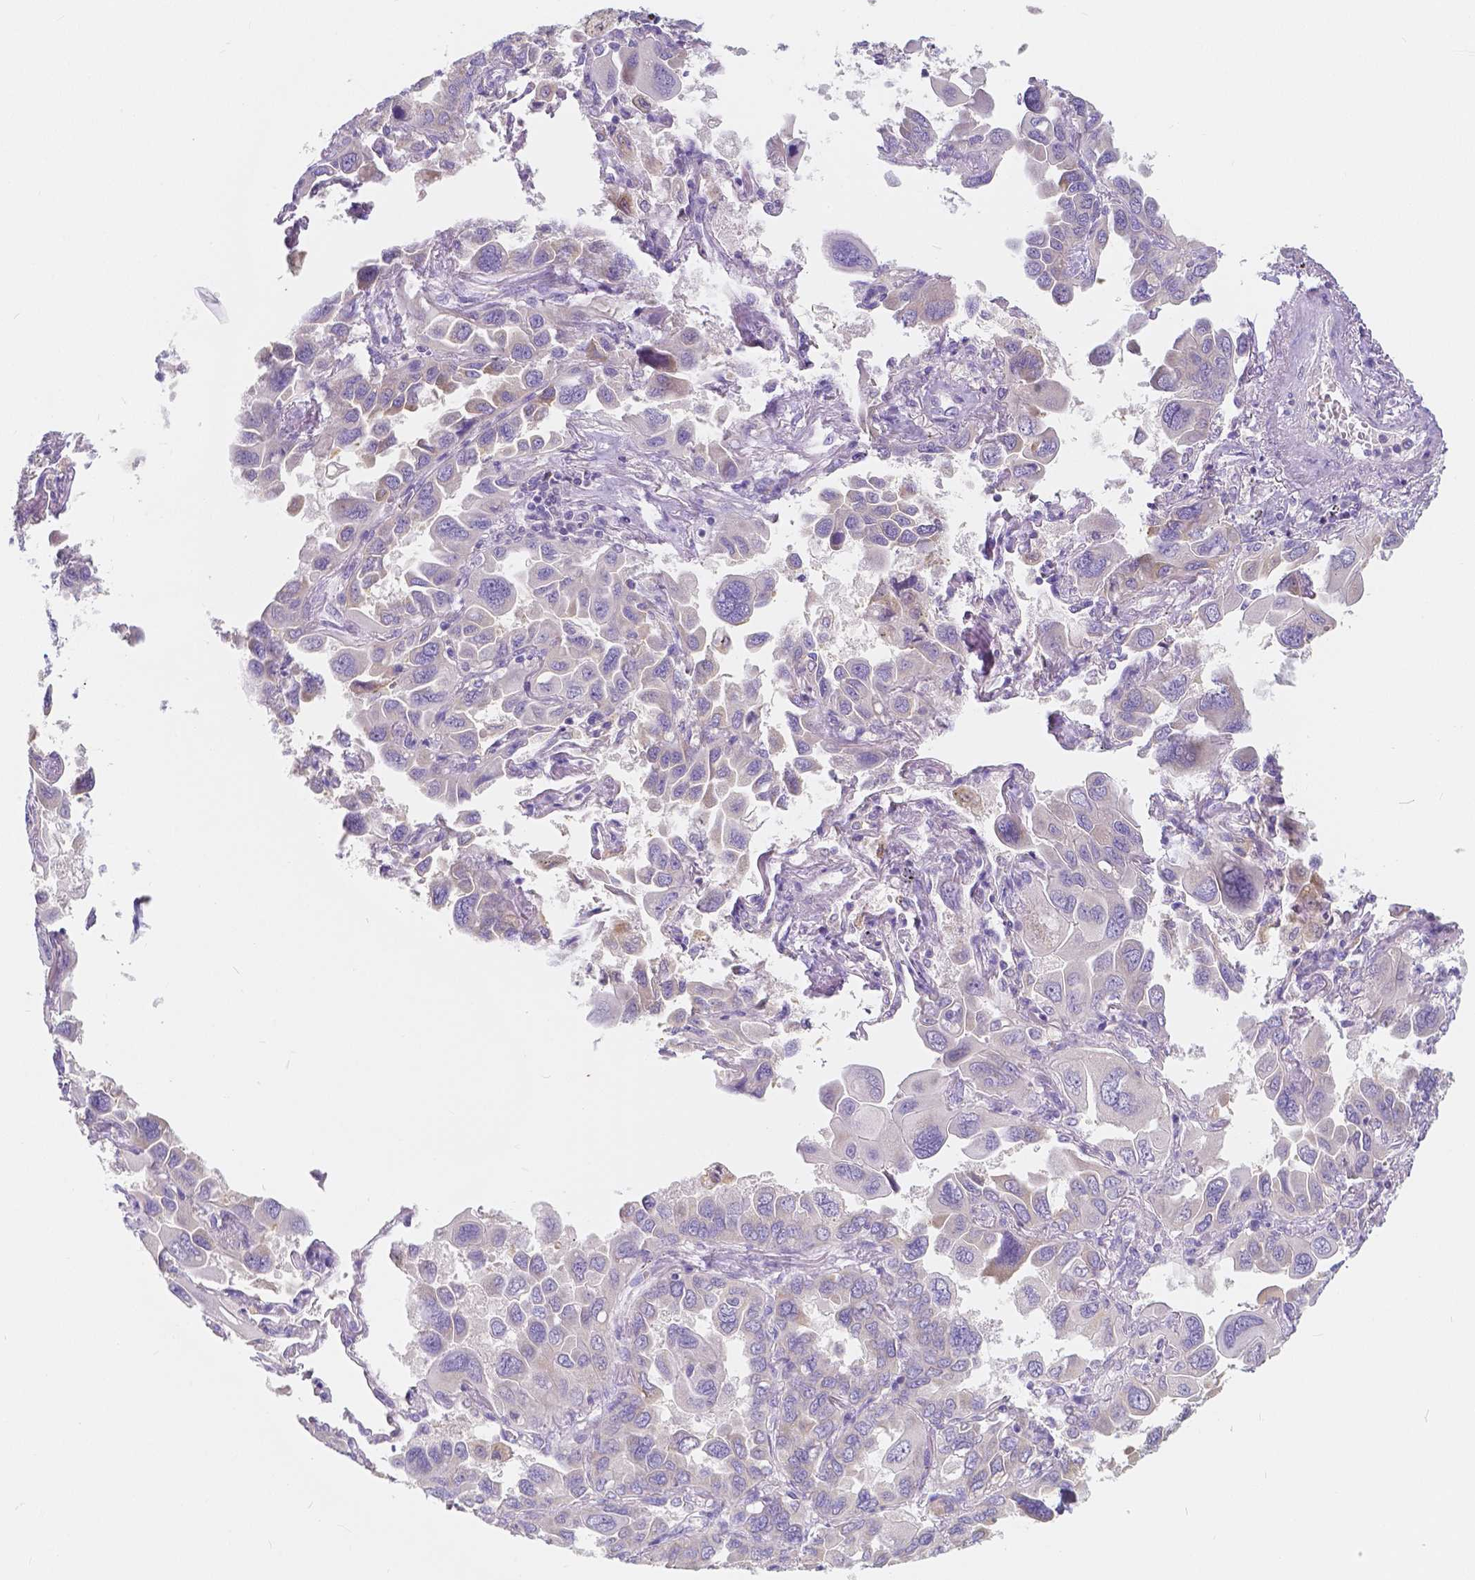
{"staining": {"intensity": "negative", "quantity": "none", "location": "none"}, "tissue": "lung cancer", "cell_type": "Tumor cells", "image_type": "cancer", "snomed": [{"axis": "morphology", "description": "Adenocarcinoma, NOS"}, {"axis": "topography", "description": "Lung"}], "caption": "Immunohistochemical staining of human lung adenocarcinoma demonstrates no significant staining in tumor cells. The staining was performed using DAB to visualize the protein expression in brown, while the nuclei were stained in blue with hematoxylin (Magnification: 20x).", "gene": "RNF186", "patient": {"sex": "male", "age": 64}}